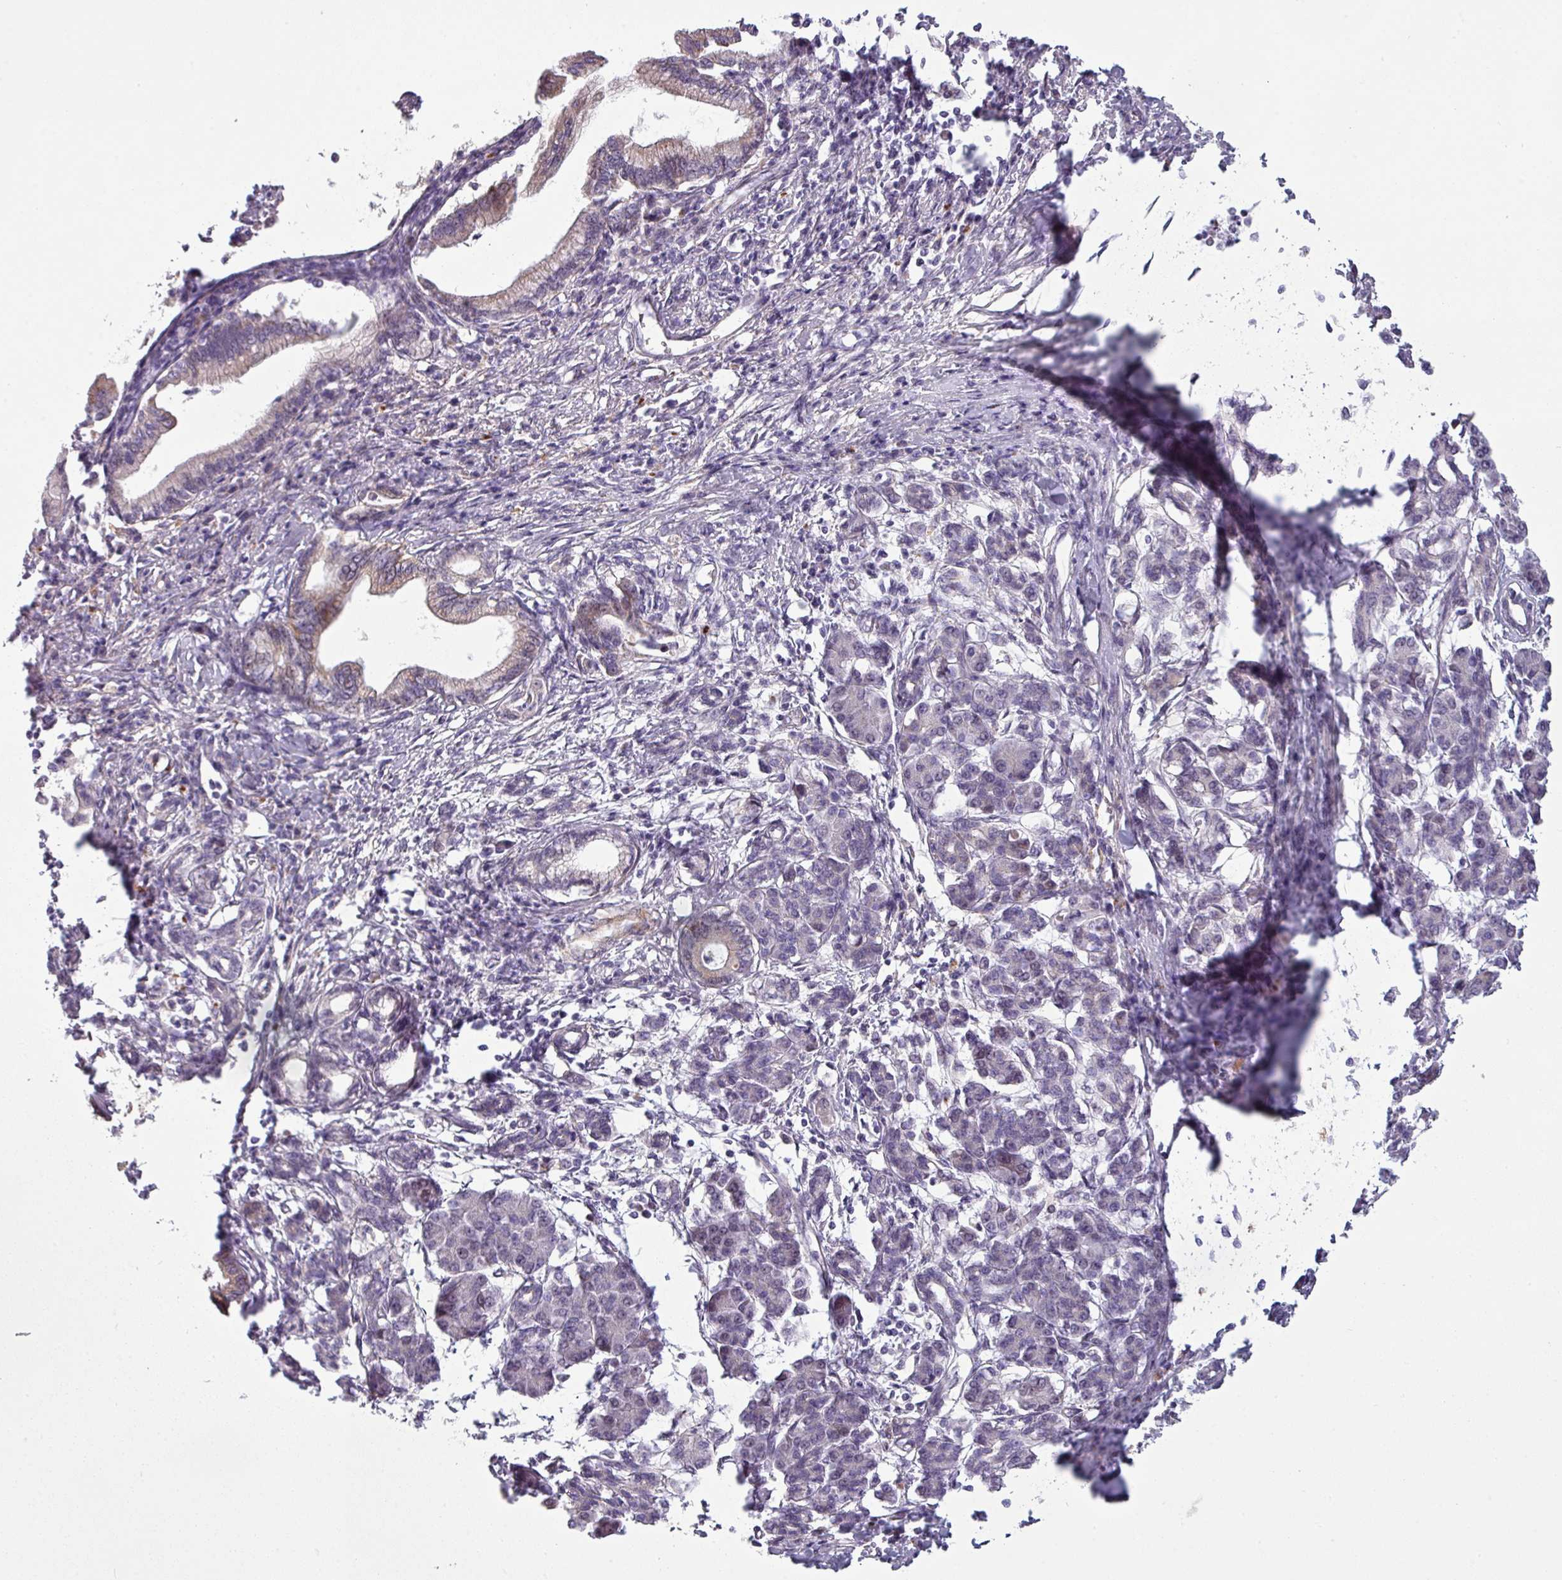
{"staining": {"intensity": "weak", "quantity": "<25%", "location": "cytoplasmic/membranous"}, "tissue": "pancreatic cancer", "cell_type": "Tumor cells", "image_type": "cancer", "snomed": [{"axis": "morphology", "description": "Adenocarcinoma, NOS"}, {"axis": "topography", "description": "Pancreas"}], "caption": "Pancreatic cancer was stained to show a protein in brown. There is no significant expression in tumor cells. The staining is performed using DAB (3,3'-diaminobenzidine) brown chromogen with nuclei counter-stained in using hematoxylin.", "gene": "C2orf16", "patient": {"sex": "female", "age": 55}}